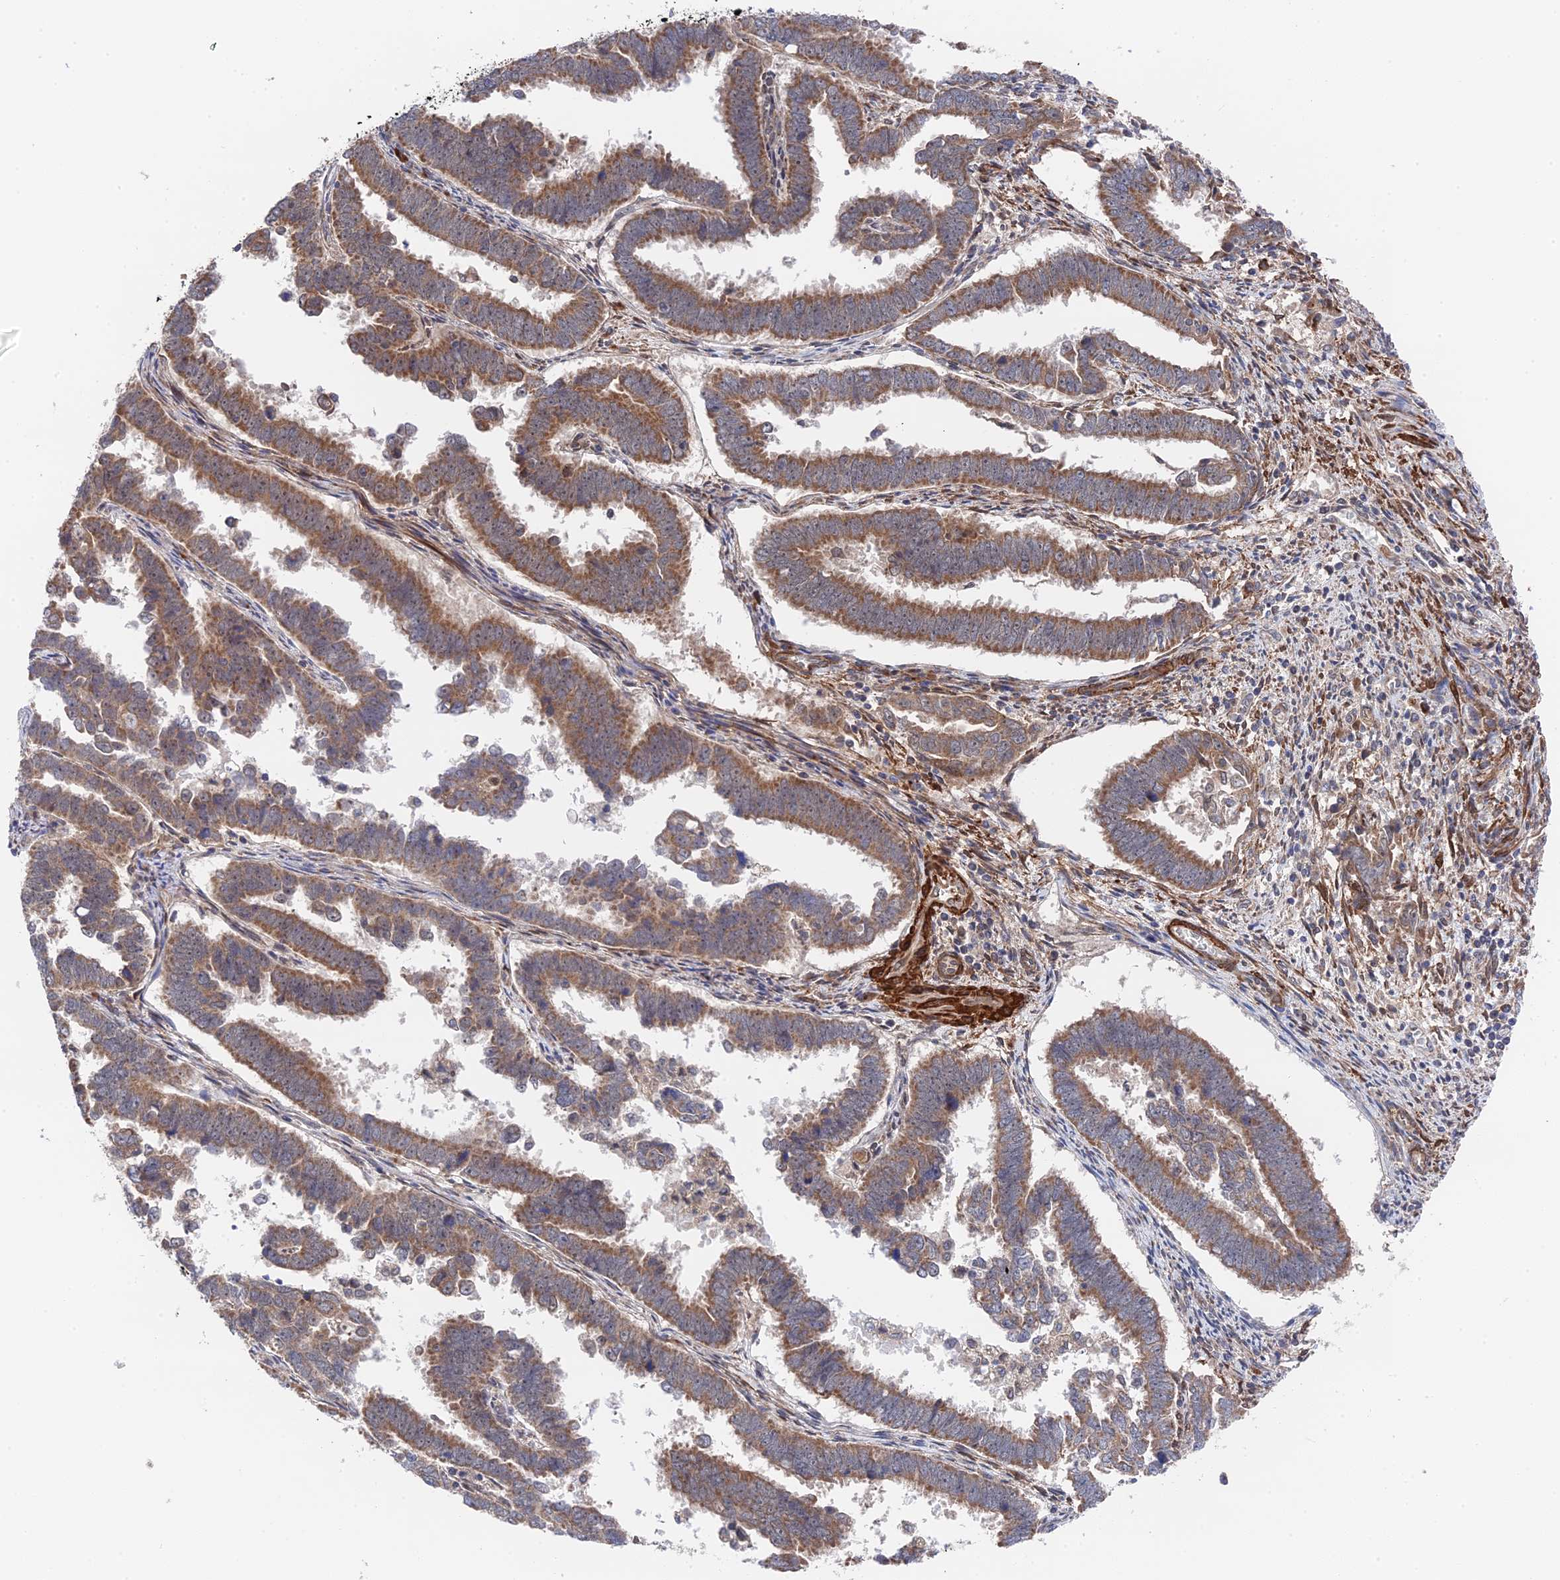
{"staining": {"intensity": "moderate", "quantity": ">75%", "location": "cytoplasmic/membranous"}, "tissue": "endometrial cancer", "cell_type": "Tumor cells", "image_type": "cancer", "snomed": [{"axis": "morphology", "description": "Adenocarcinoma, NOS"}, {"axis": "topography", "description": "Endometrium"}], "caption": "This is an image of IHC staining of endometrial adenocarcinoma, which shows moderate positivity in the cytoplasmic/membranous of tumor cells.", "gene": "ZNF320", "patient": {"sex": "female", "age": 75}}